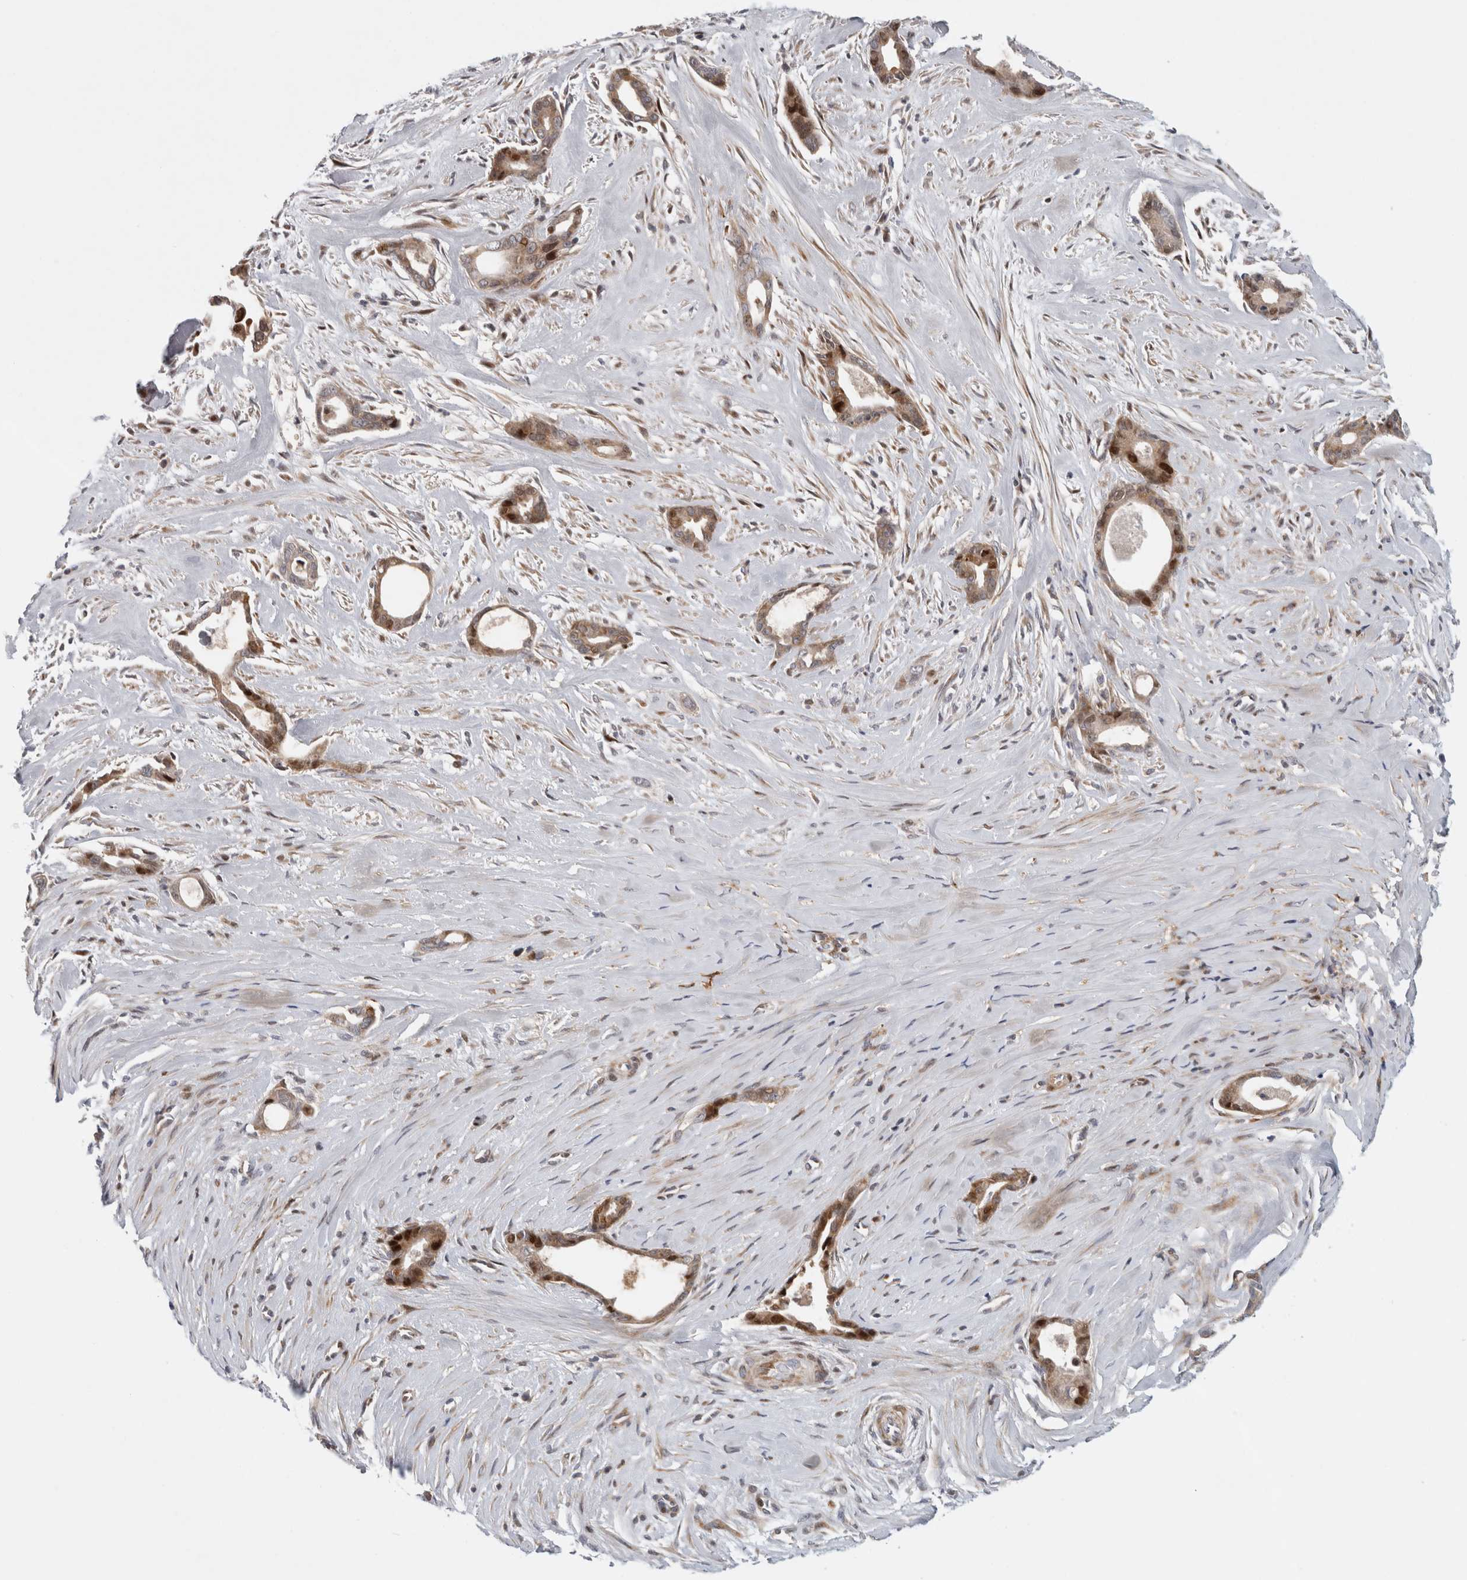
{"staining": {"intensity": "strong", "quantity": "25%-75%", "location": "nuclear"}, "tissue": "liver cancer", "cell_type": "Tumor cells", "image_type": "cancer", "snomed": [{"axis": "morphology", "description": "Cholangiocarcinoma"}, {"axis": "topography", "description": "Liver"}], "caption": "Brown immunohistochemical staining in liver cancer (cholangiocarcinoma) displays strong nuclear staining in about 25%-75% of tumor cells.", "gene": "RBM48", "patient": {"sex": "female", "age": 55}}